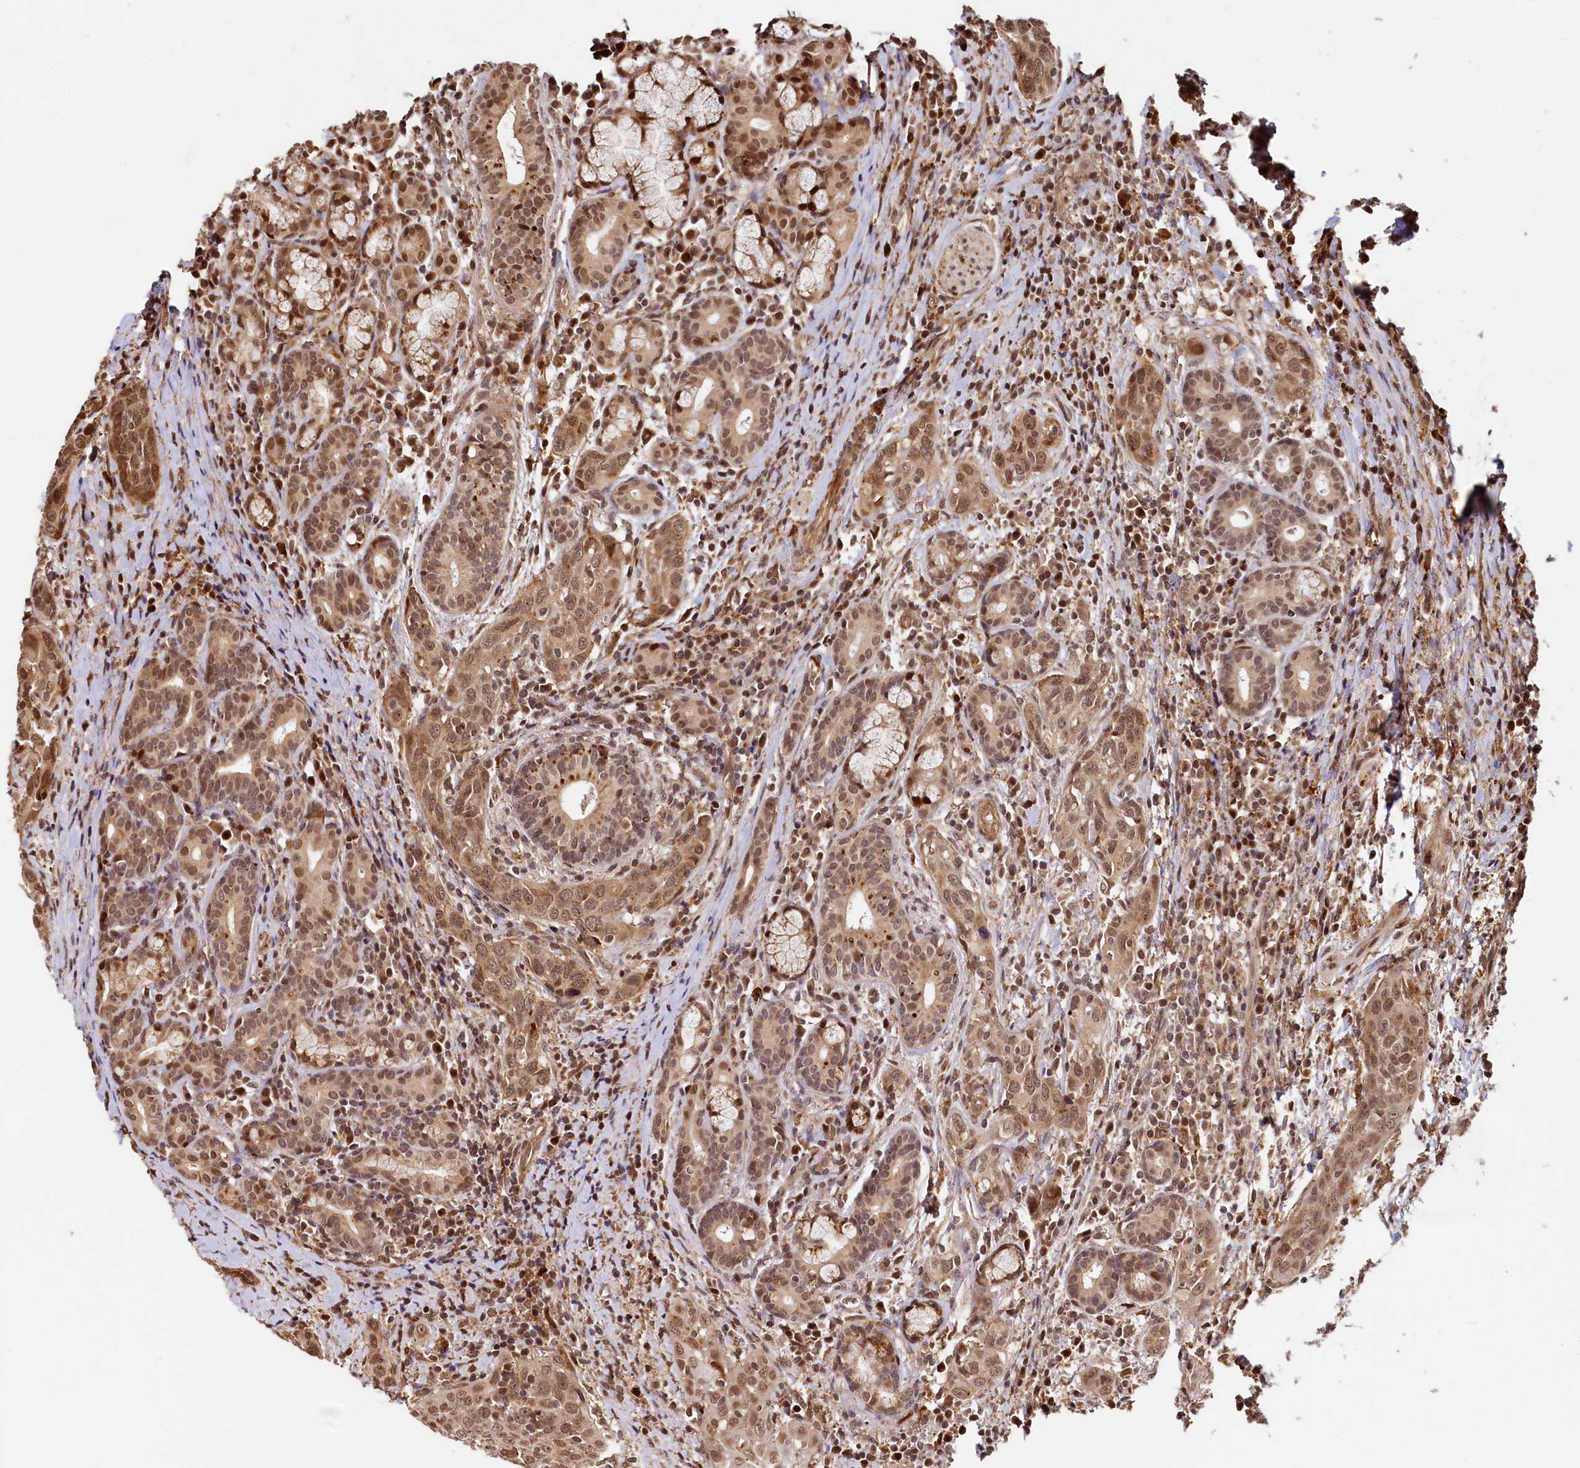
{"staining": {"intensity": "moderate", "quantity": ">75%", "location": "nuclear"}, "tissue": "head and neck cancer", "cell_type": "Tumor cells", "image_type": "cancer", "snomed": [{"axis": "morphology", "description": "Squamous cell carcinoma, NOS"}, {"axis": "topography", "description": "Oral tissue"}, {"axis": "topography", "description": "Head-Neck"}], "caption": "Head and neck cancer (squamous cell carcinoma) stained with immunohistochemistry (IHC) displays moderate nuclear expression in about >75% of tumor cells. (DAB IHC with brightfield microscopy, high magnification).", "gene": "TRIM23", "patient": {"sex": "female", "age": 50}}